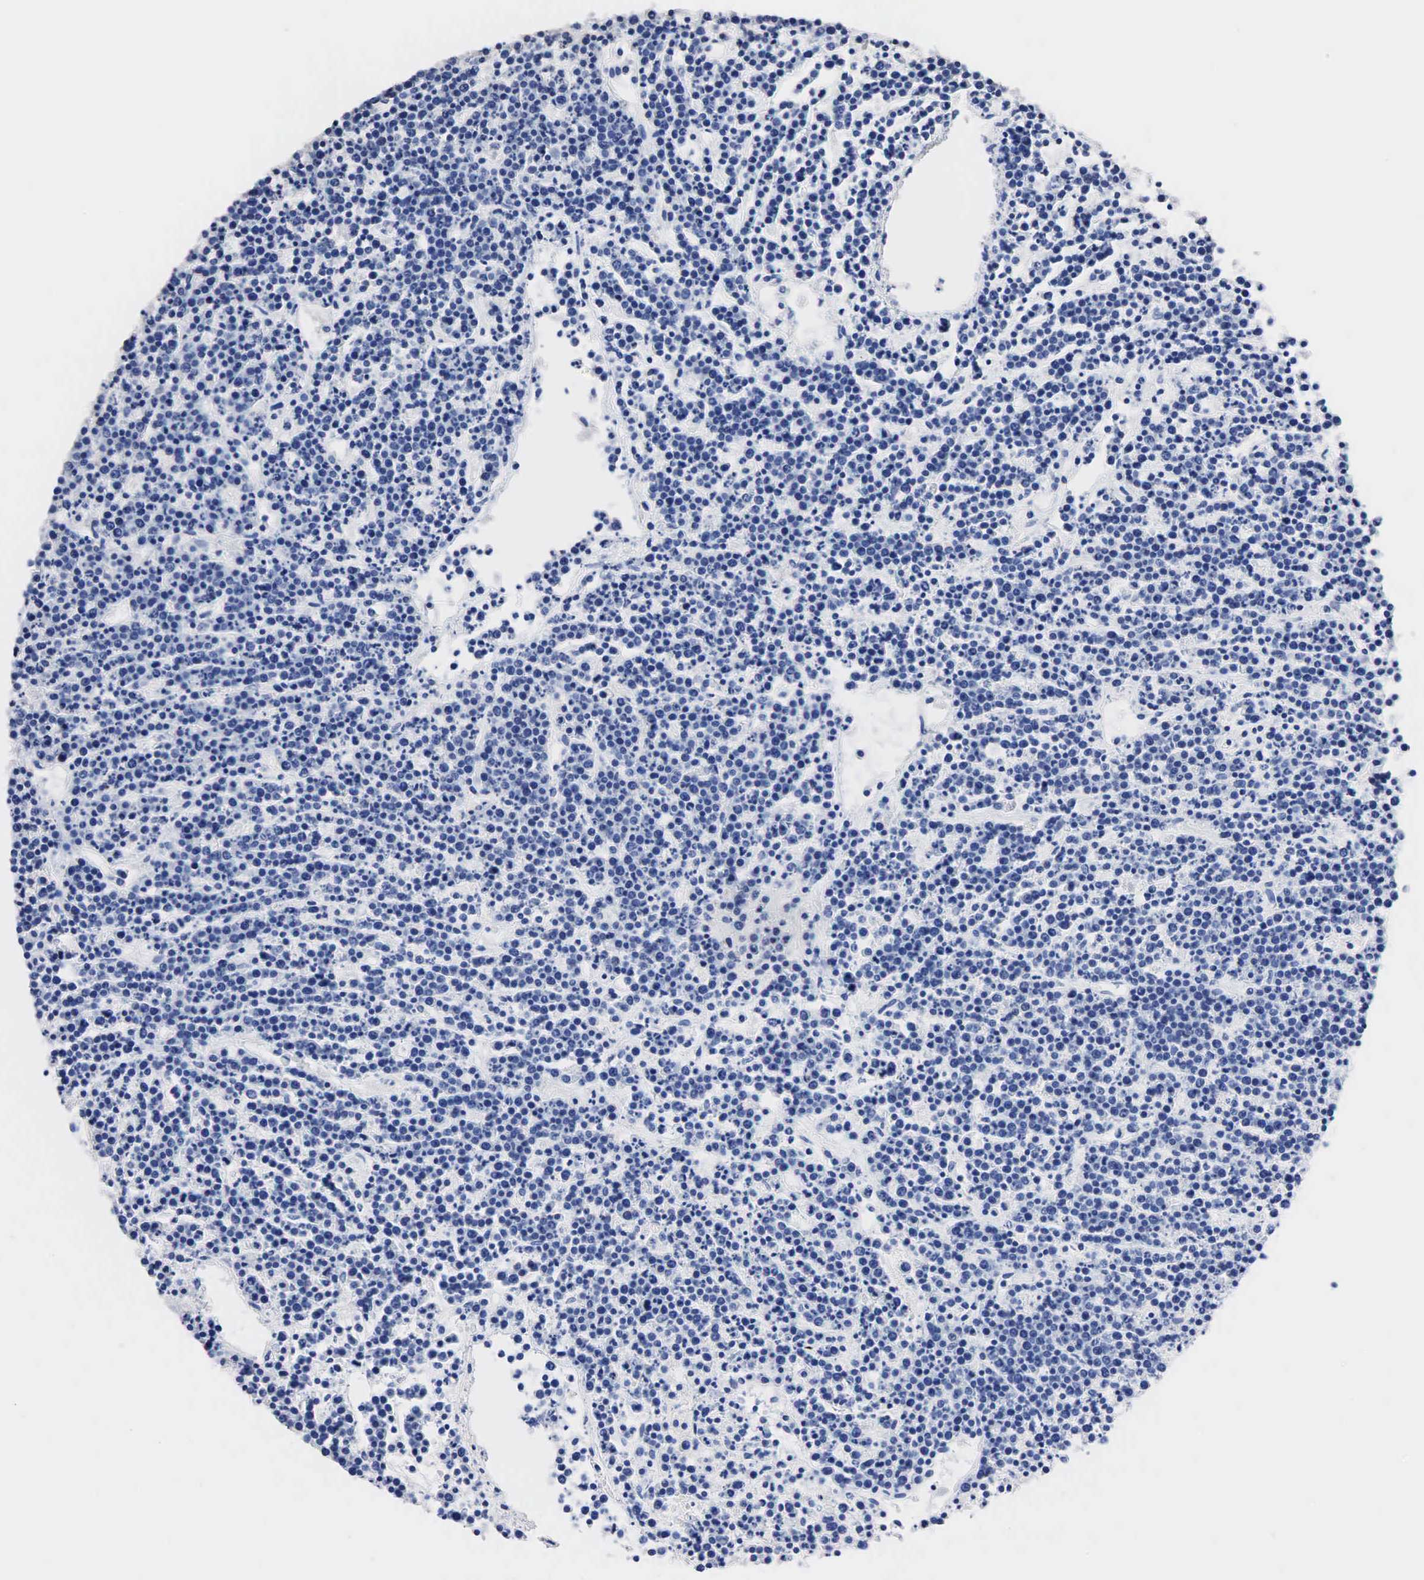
{"staining": {"intensity": "negative", "quantity": "none", "location": "none"}, "tissue": "lymphoma", "cell_type": "Tumor cells", "image_type": "cancer", "snomed": [{"axis": "morphology", "description": "Malignant lymphoma, non-Hodgkin's type, High grade"}, {"axis": "topography", "description": "Ovary"}], "caption": "An image of high-grade malignant lymphoma, non-Hodgkin's type stained for a protein shows no brown staining in tumor cells.", "gene": "SST", "patient": {"sex": "female", "age": 56}}